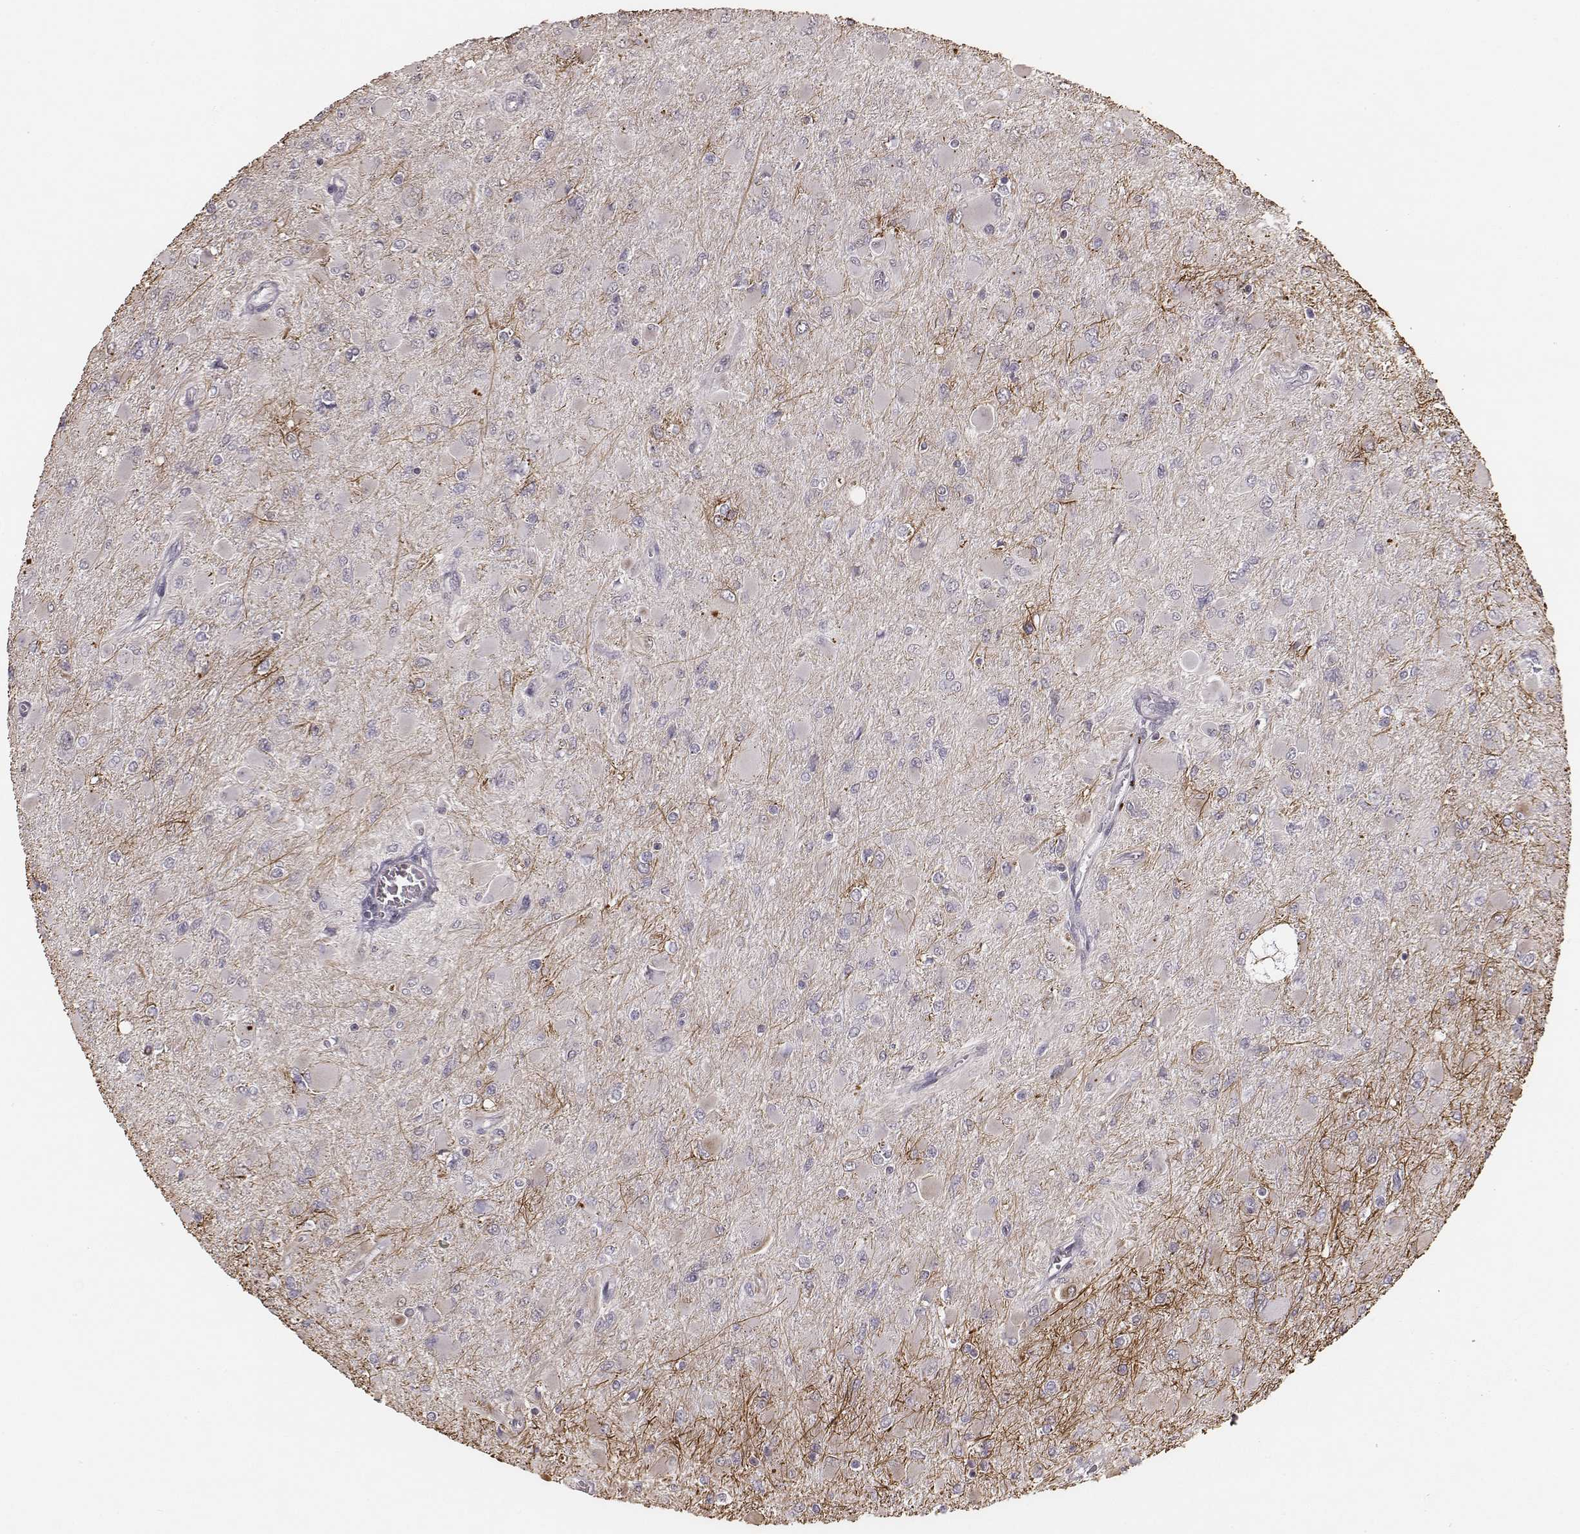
{"staining": {"intensity": "negative", "quantity": "none", "location": "none"}, "tissue": "glioma", "cell_type": "Tumor cells", "image_type": "cancer", "snomed": [{"axis": "morphology", "description": "Glioma, malignant, High grade"}, {"axis": "topography", "description": "Cerebral cortex"}], "caption": "Immunohistochemistry of high-grade glioma (malignant) shows no expression in tumor cells. (DAB (3,3'-diaminobenzidine) immunohistochemistry, high magnification).", "gene": "SLC7A4", "patient": {"sex": "female", "age": 36}}